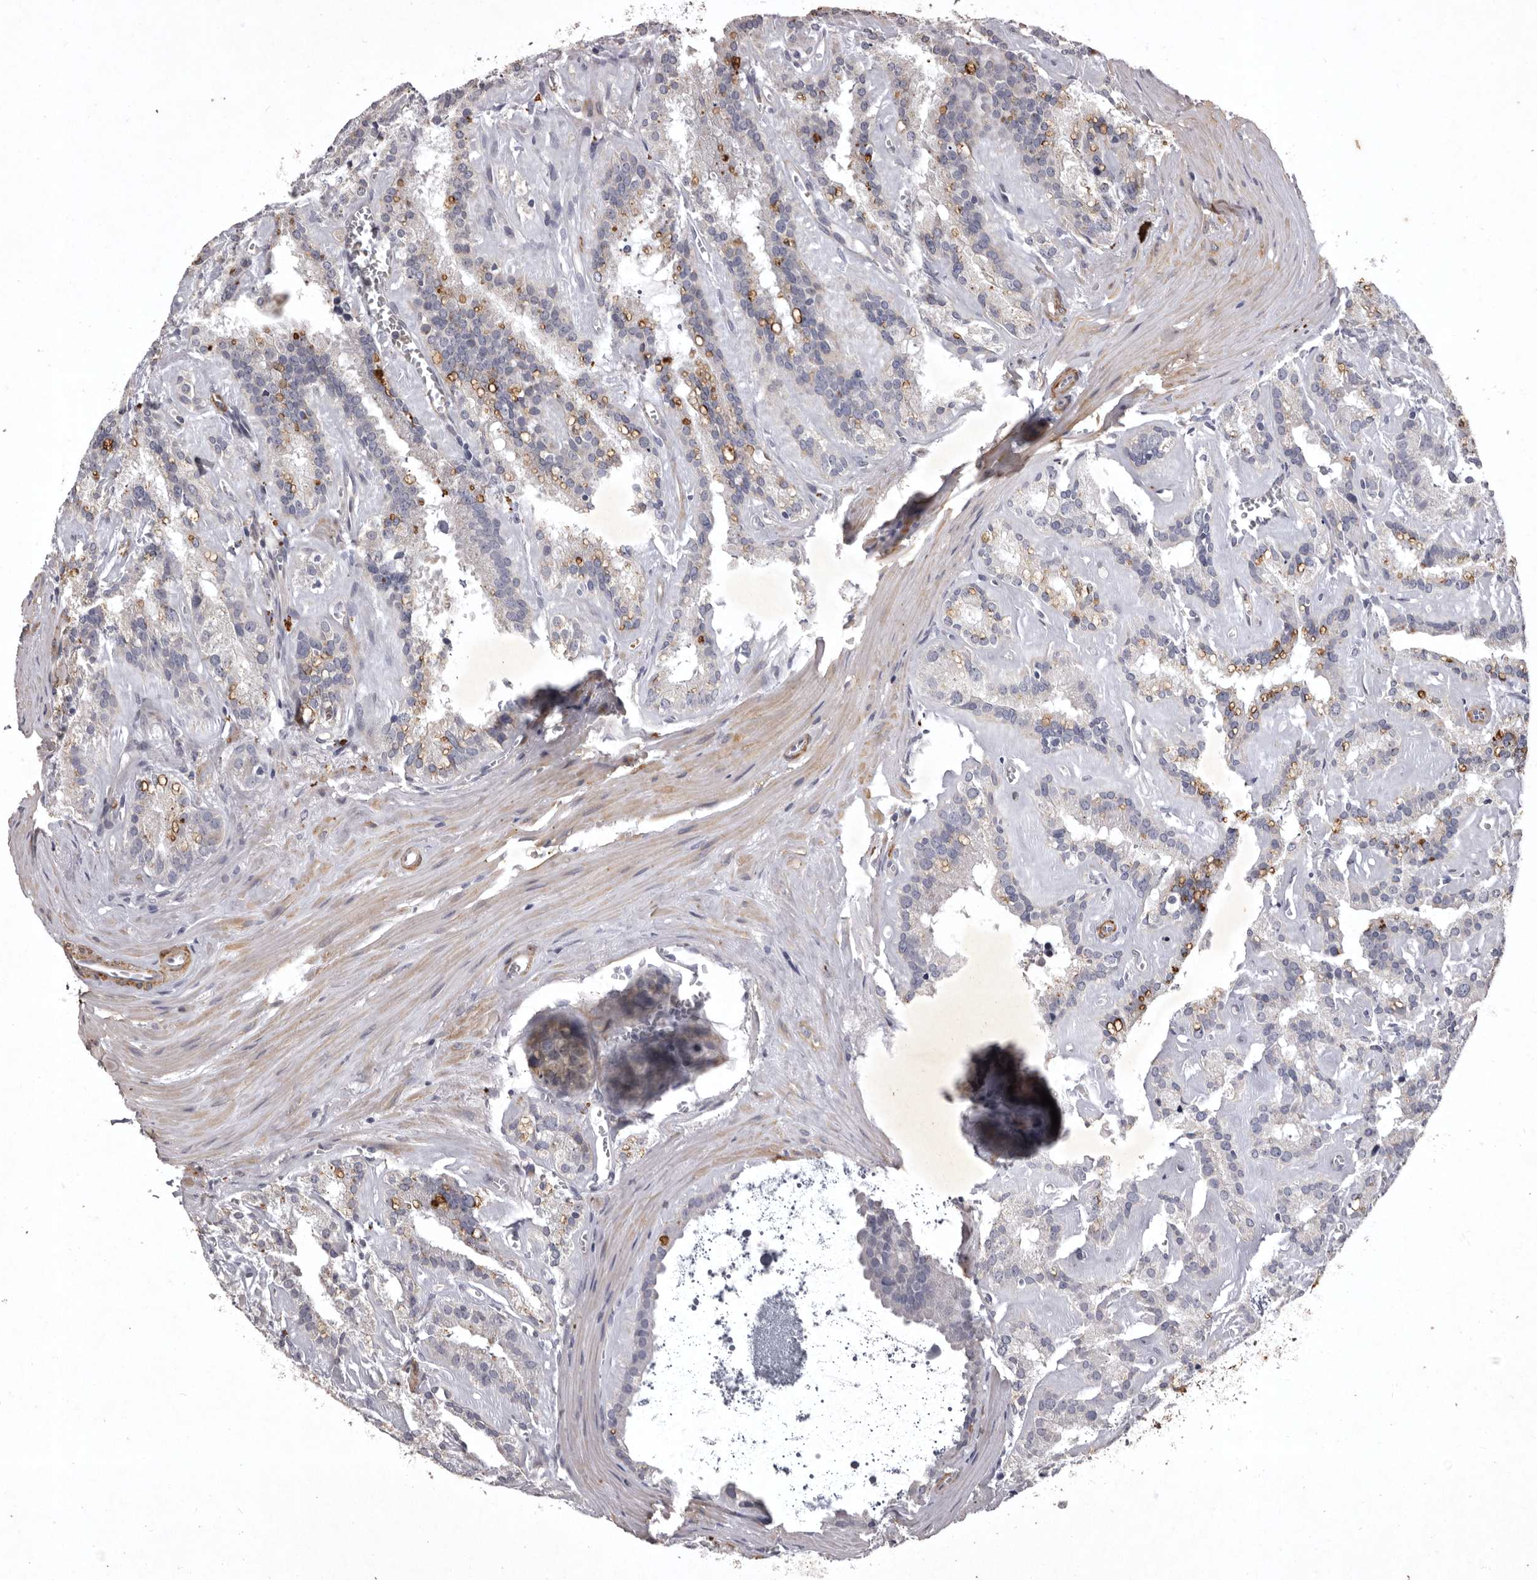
{"staining": {"intensity": "moderate", "quantity": "25%-75%", "location": "cytoplasmic/membranous"}, "tissue": "seminal vesicle", "cell_type": "Glandular cells", "image_type": "normal", "snomed": [{"axis": "morphology", "description": "Normal tissue, NOS"}, {"axis": "topography", "description": "Prostate"}, {"axis": "topography", "description": "Seminal veicle"}], "caption": "Immunohistochemical staining of benign human seminal vesicle displays moderate cytoplasmic/membranous protein staining in approximately 25%-75% of glandular cells. (IHC, brightfield microscopy, high magnification).", "gene": "NKAIN4", "patient": {"sex": "male", "age": 59}}